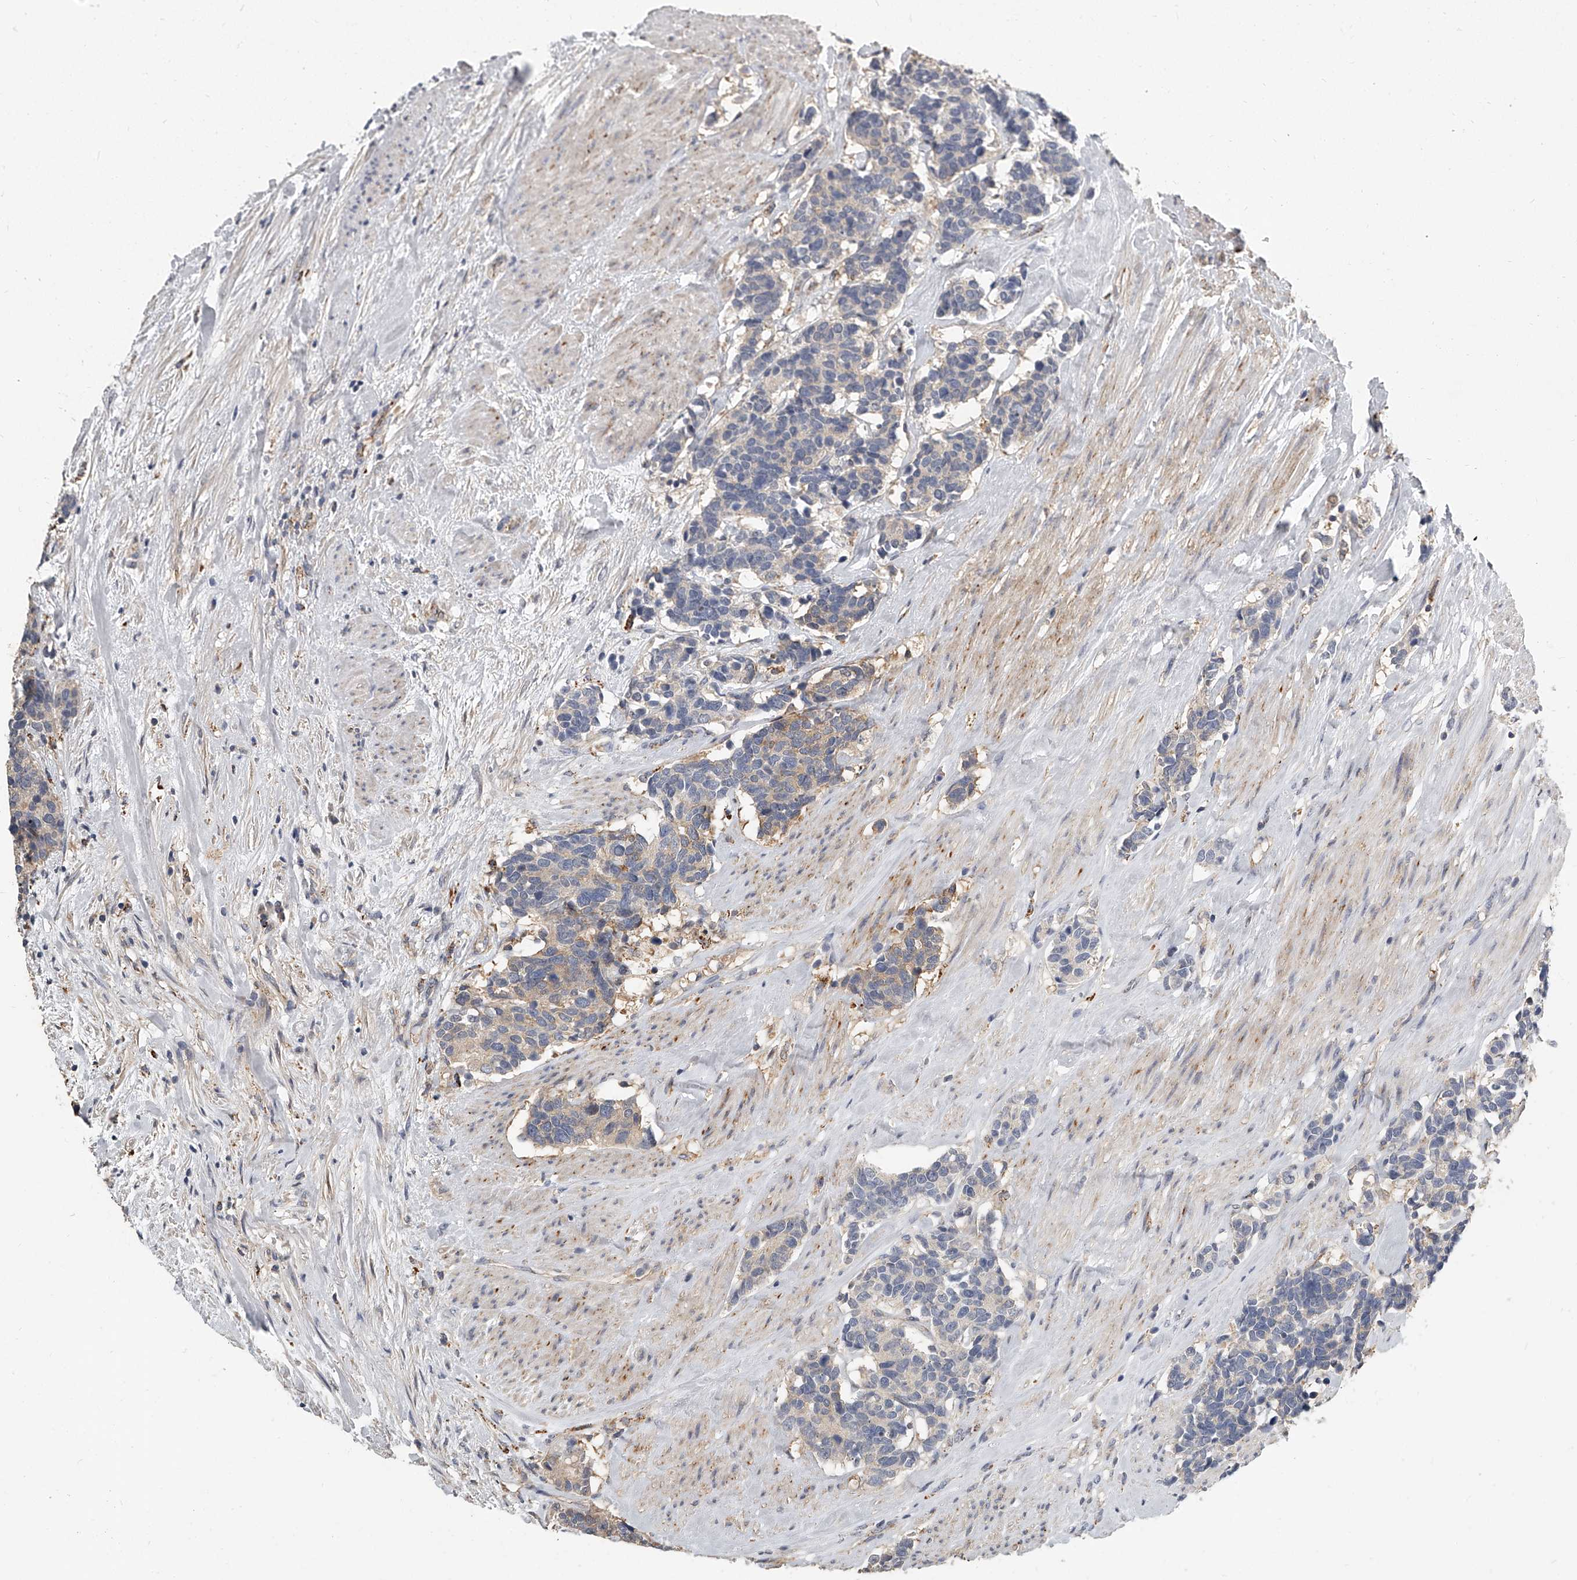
{"staining": {"intensity": "negative", "quantity": "none", "location": "none"}, "tissue": "carcinoid", "cell_type": "Tumor cells", "image_type": "cancer", "snomed": [{"axis": "morphology", "description": "Carcinoma, NOS"}, {"axis": "morphology", "description": "Carcinoid, malignant, NOS"}, {"axis": "topography", "description": "Urinary bladder"}], "caption": "Immunohistochemical staining of malignant carcinoid displays no significant positivity in tumor cells.", "gene": "KLHL7", "patient": {"sex": "male", "age": 57}}